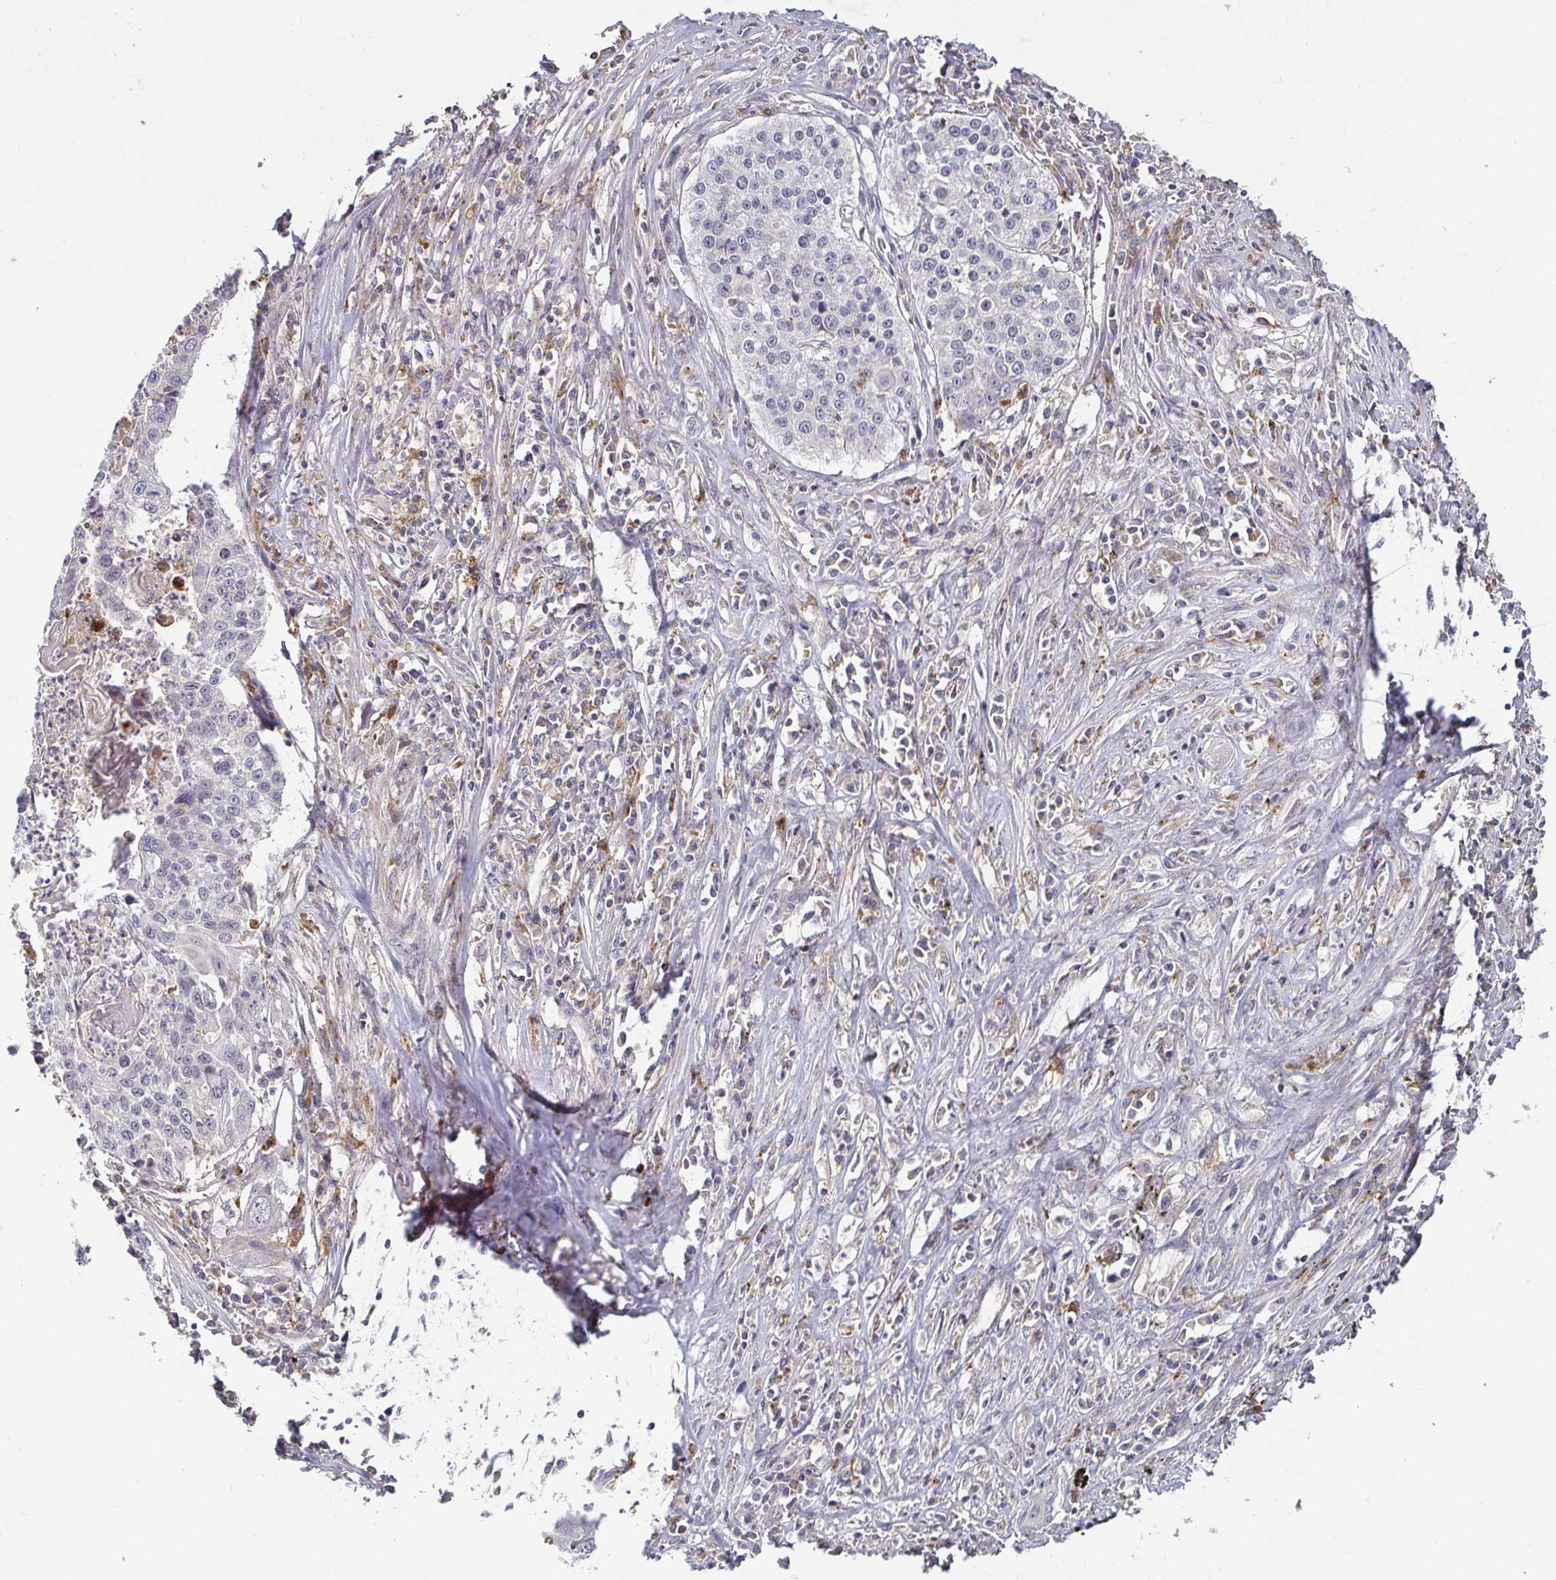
{"staining": {"intensity": "negative", "quantity": "none", "location": "none"}, "tissue": "lung cancer", "cell_type": "Tumor cells", "image_type": "cancer", "snomed": [{"axis": "morphology", "description": "Squamous cell carcinoma, NOS"}, {"axis": "morphology", "description": "Squamous cell carcinoma, metastatic, NOS"}, {"axis": "topography", "description": "Lung"}, {"axis": "topography", "description": "Pleura, NOS"}], "caption": "A photomicrograph of human lung cancer is negative for staining in tumor cells.", "gene": "CDH18", "patient": {"sex": "male", "age": 72}}